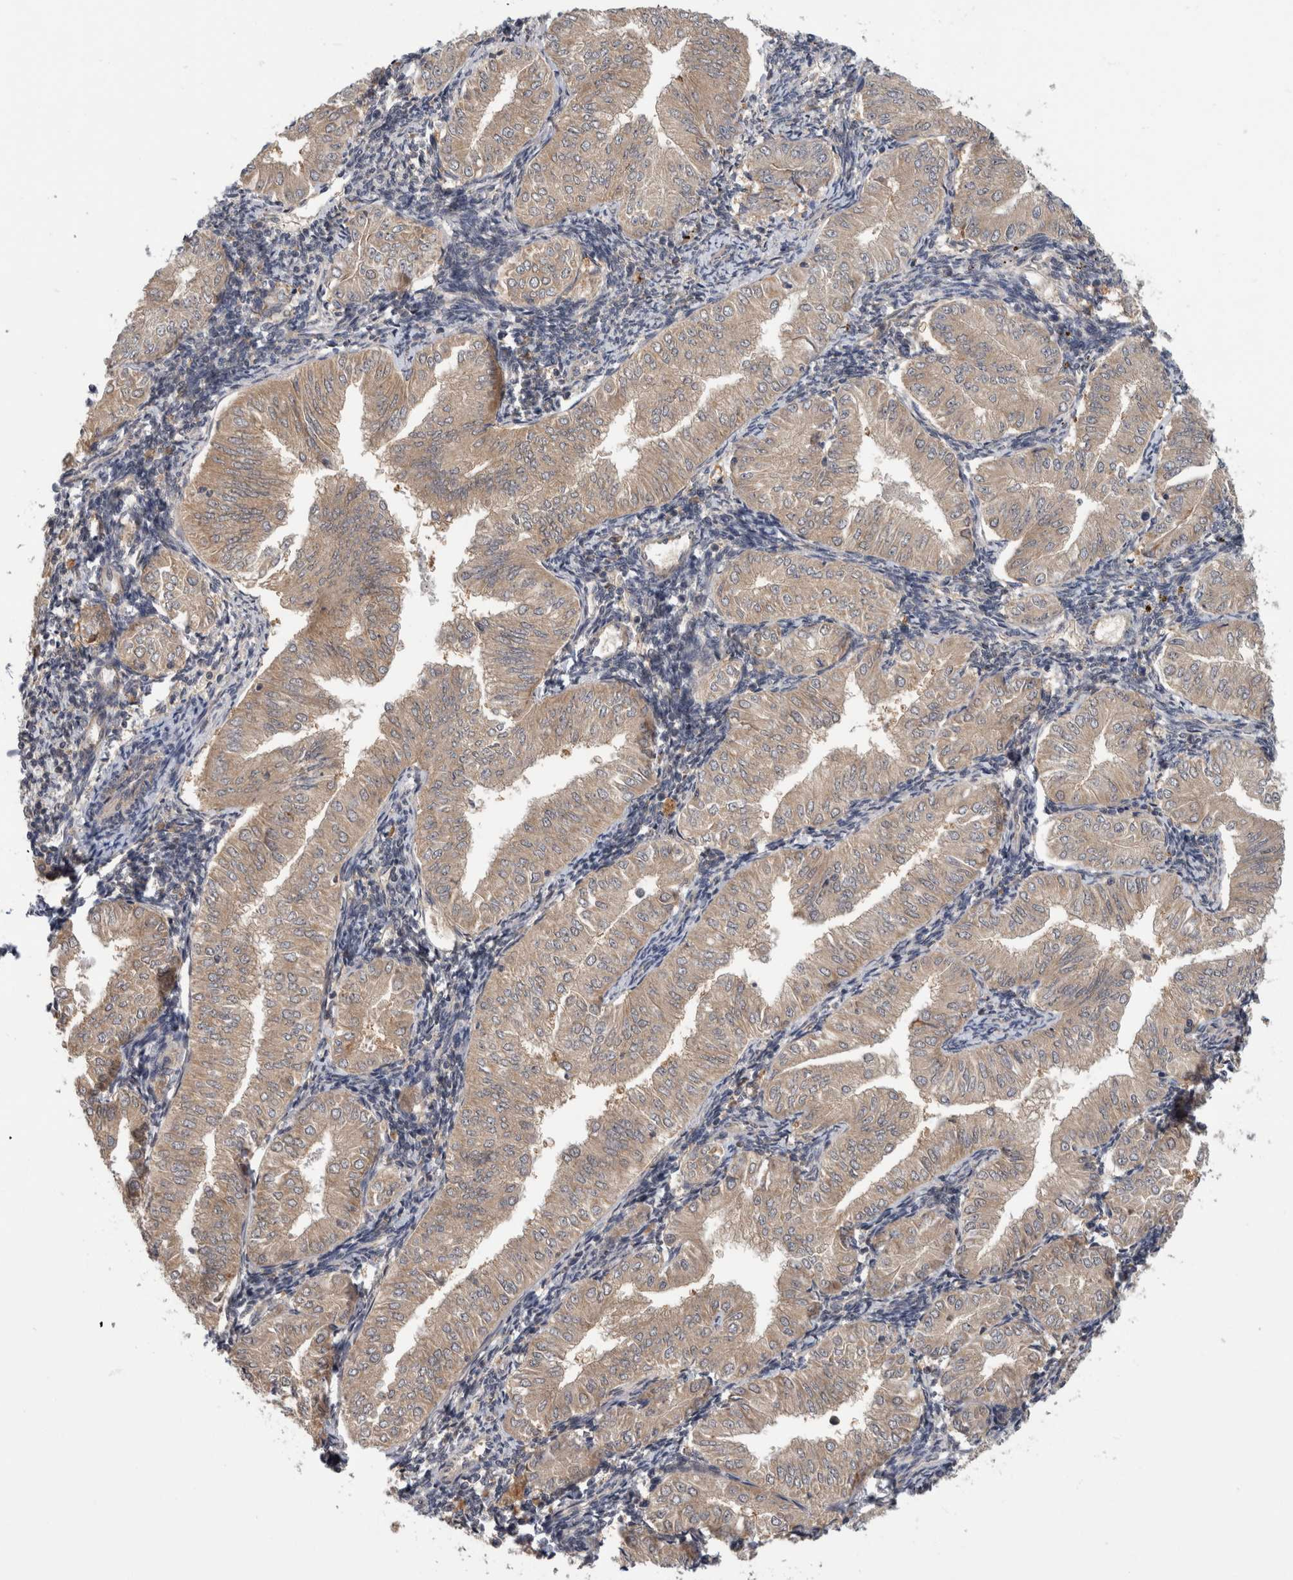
{"staining": {"intensity": "weak", "quantity": ">75%", "location": "cytoplasmic/membranous"}, "tissue": "endometrial cancer", "cell_type": "Tumor cells", "image_type": "cancer", "snomed": [{"axis": "morphology", "description": "Normal tissue, NOS"}, {"axis": "morphology", "description": "Adenocarcinoma, NOS"}, {"axis": "topography", "description": "Endometrium"}], "caption": "Immunohistochemistry (IHC) of endometrial cancer shows low levels of weak cytoplasmic/membranous expression in approximately >75% of tumor cells.", "gene": "PGM1", "patient": {"sex": "female", "age": 53}}